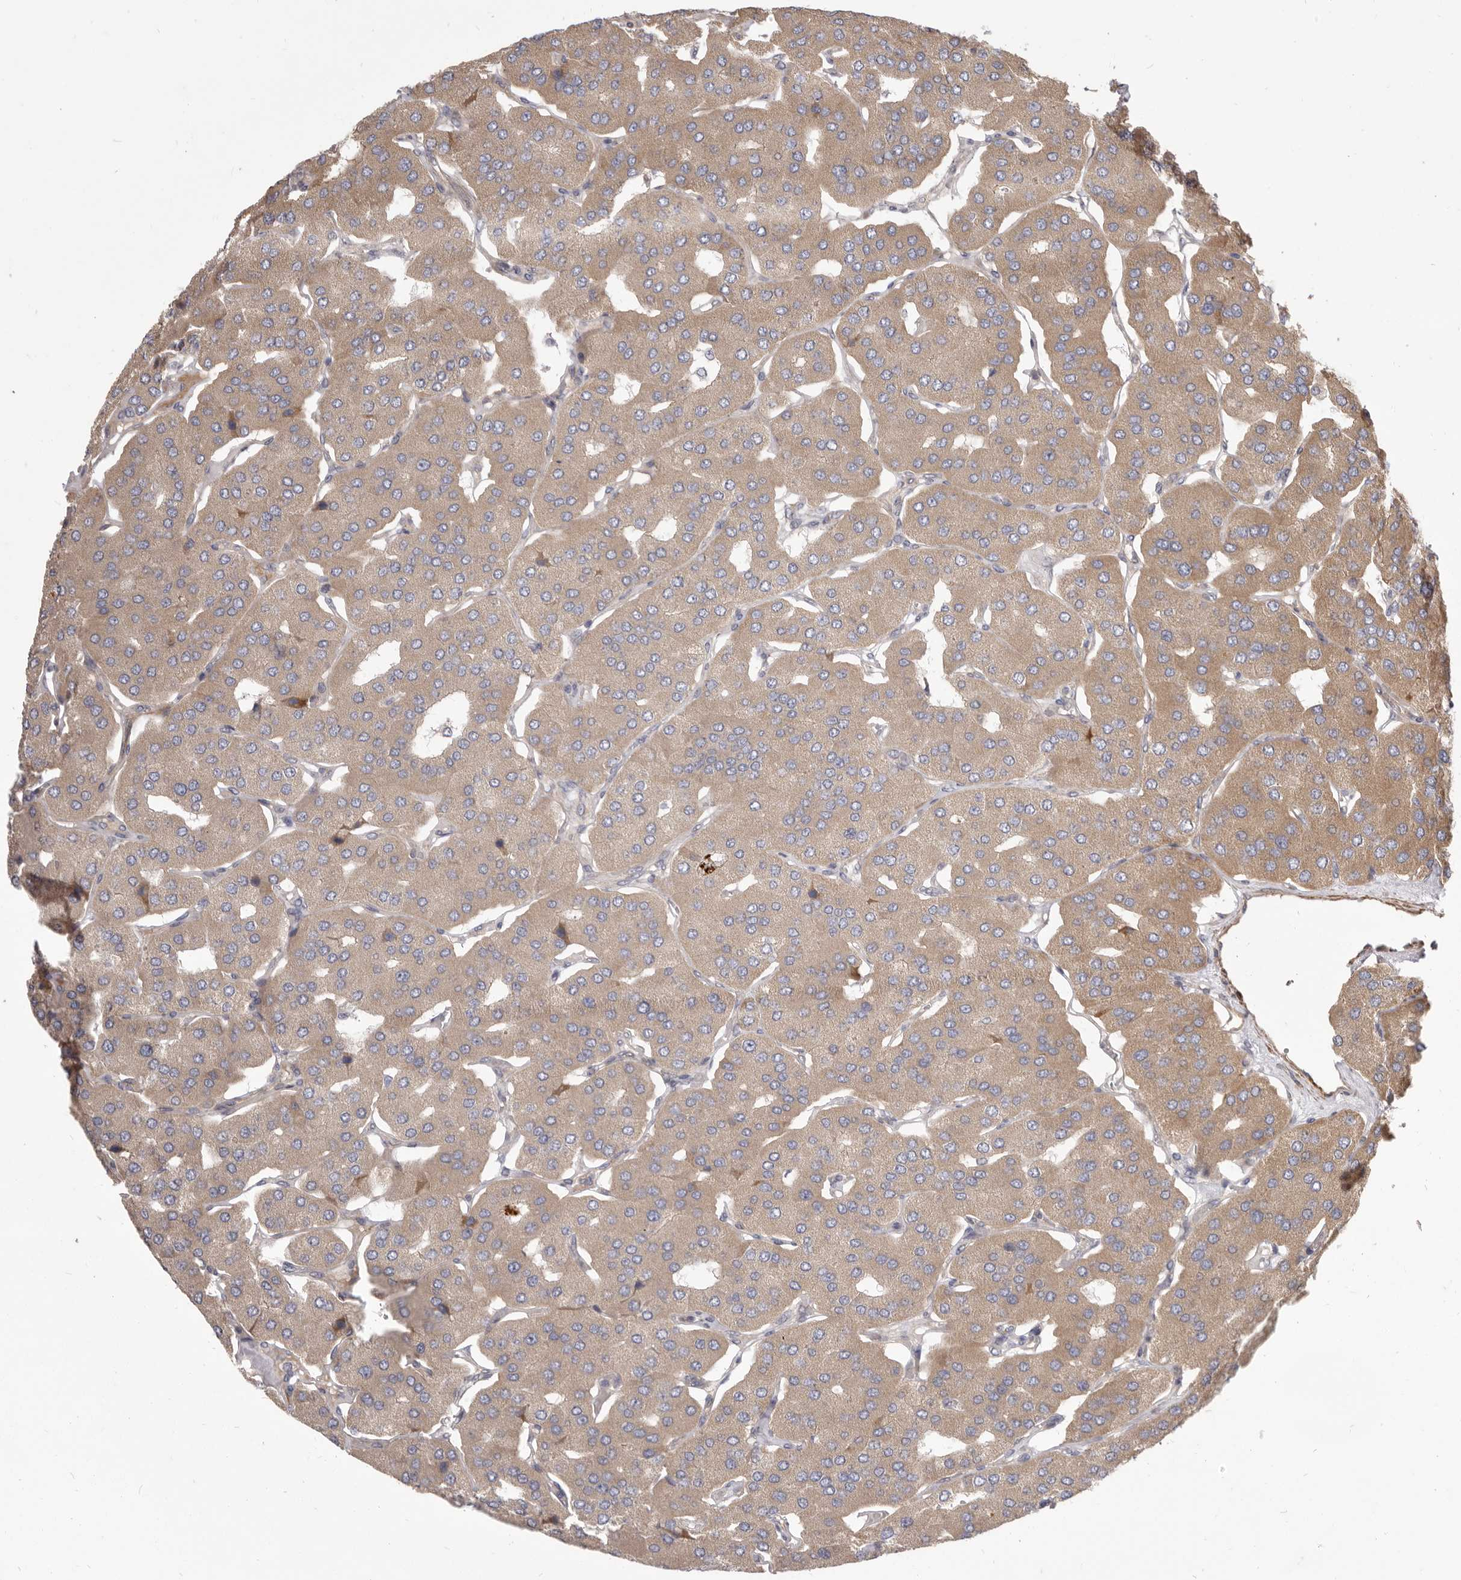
{"staining": {"intensity": "moderate", "quantity": ">75%", "location": "cytoplasmic/membranous"}, "tissue": "parathyroid gland", "cell_type": "Glandular cells", "image_type": "normal", "snomed": [{"axis": "morphology", "description": "Normal tissue, NOS"}, {"axis": "morphology", "description": "Adenoma, NOS"}, {"axis": "topography", "description": "Parathyroid gland"}], "caption": "Parathyroid gland was stained to show a protein in brown. There is medium levels of moderate cytoplasmic/membranous positivity in about >75% of glandular cells. The staining was performed using DAB to visualize the protein expression in brown, while the nuclei were stained in blue with hematoxylin (Magnification: 20x).", "gene": "VPS45", "patient": {"sex": "female", "age": 86}}